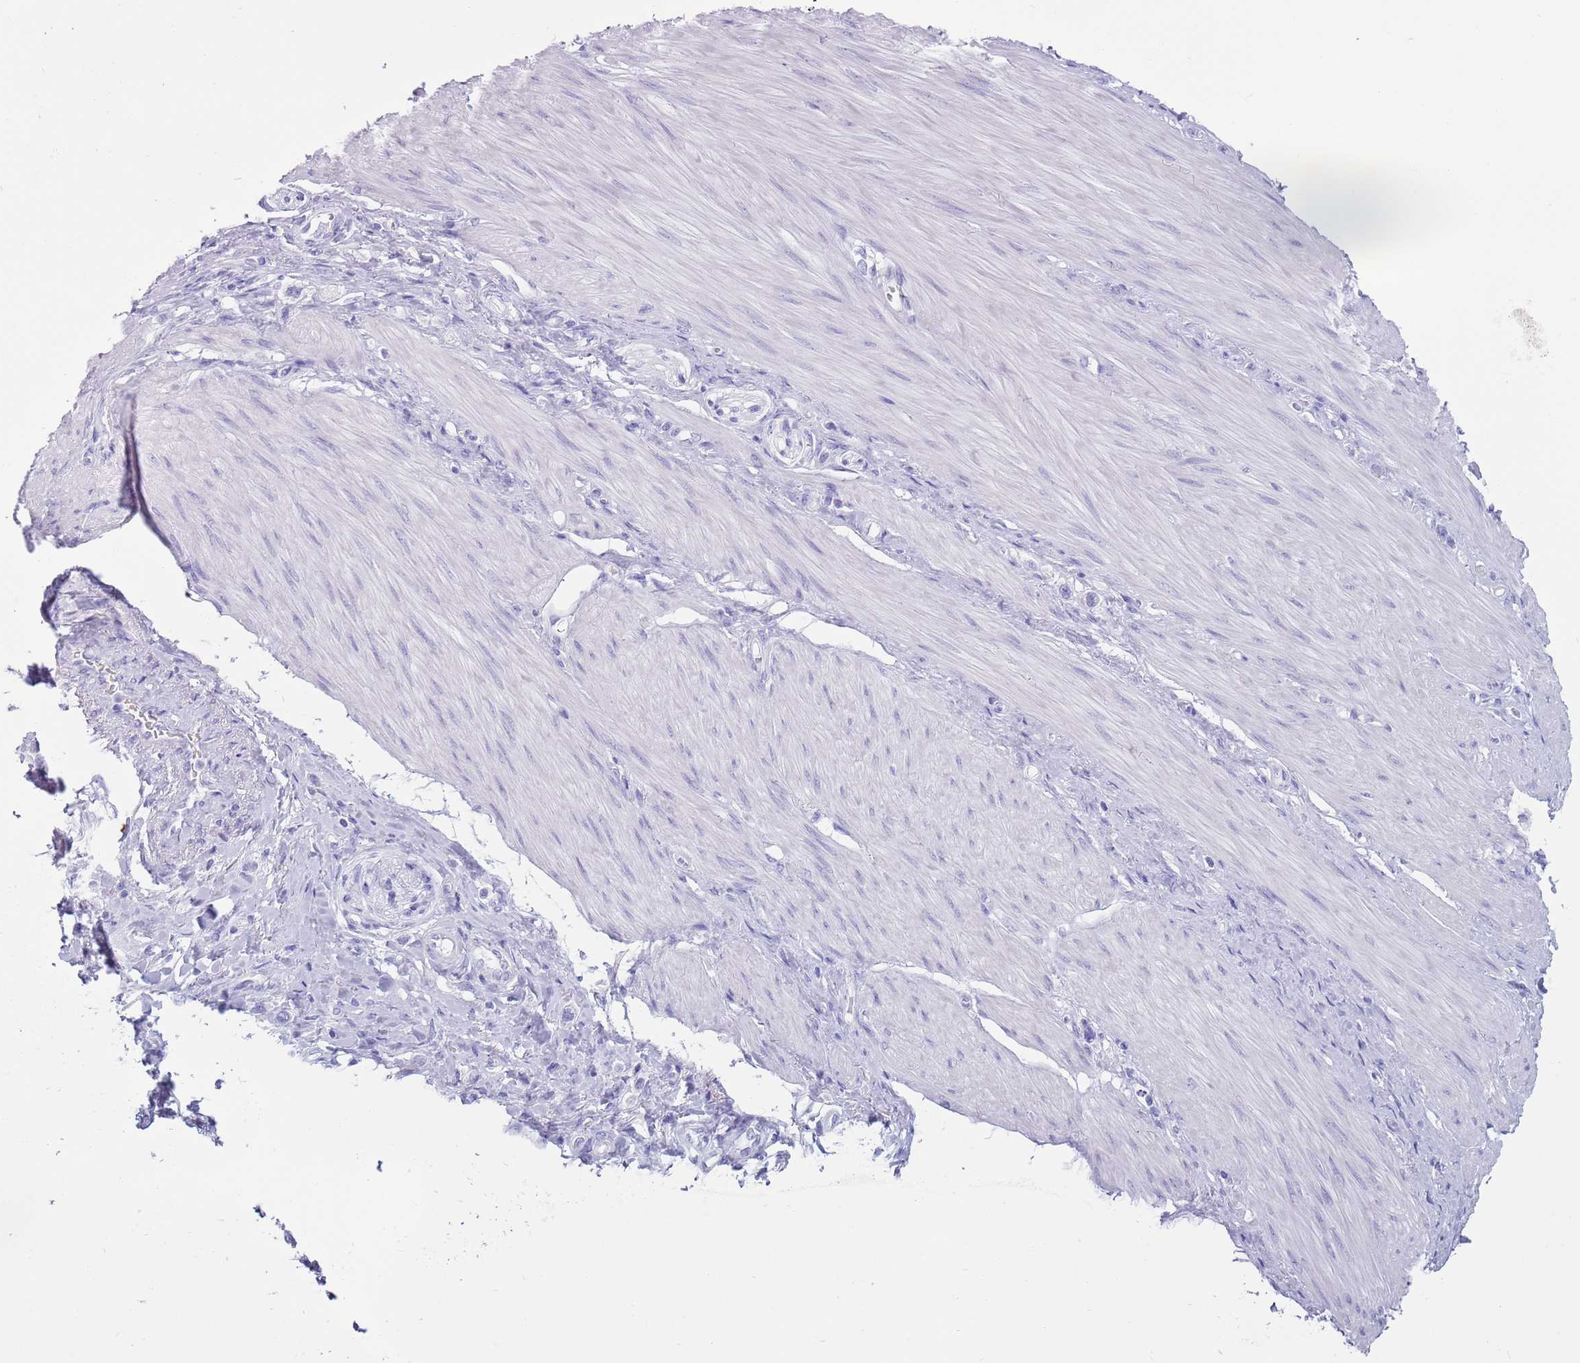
{"staining": {"intensity": "negative", "quantity": "none", "location": "none"}, "tissue": "stomach cancer", "cell_type": "Tumor cells", "image_type": "cancer", "snomed": [{"axis": "morphology", "description": "Adenocarcinoma, NOS"}, {"axis": "topography", "description": "Stomach"}], "caption": "There is no significant expression in tumor cells of stomach cancer. (Stains: DAB (3,3'-diaminobenzidine) immunohistochemistry with hematoxylin counter stain, Microscopy: brightfield microscopy at high magnification).", "gene": "LY6G5B", "patient": {"sex": "female", "age": 65}}